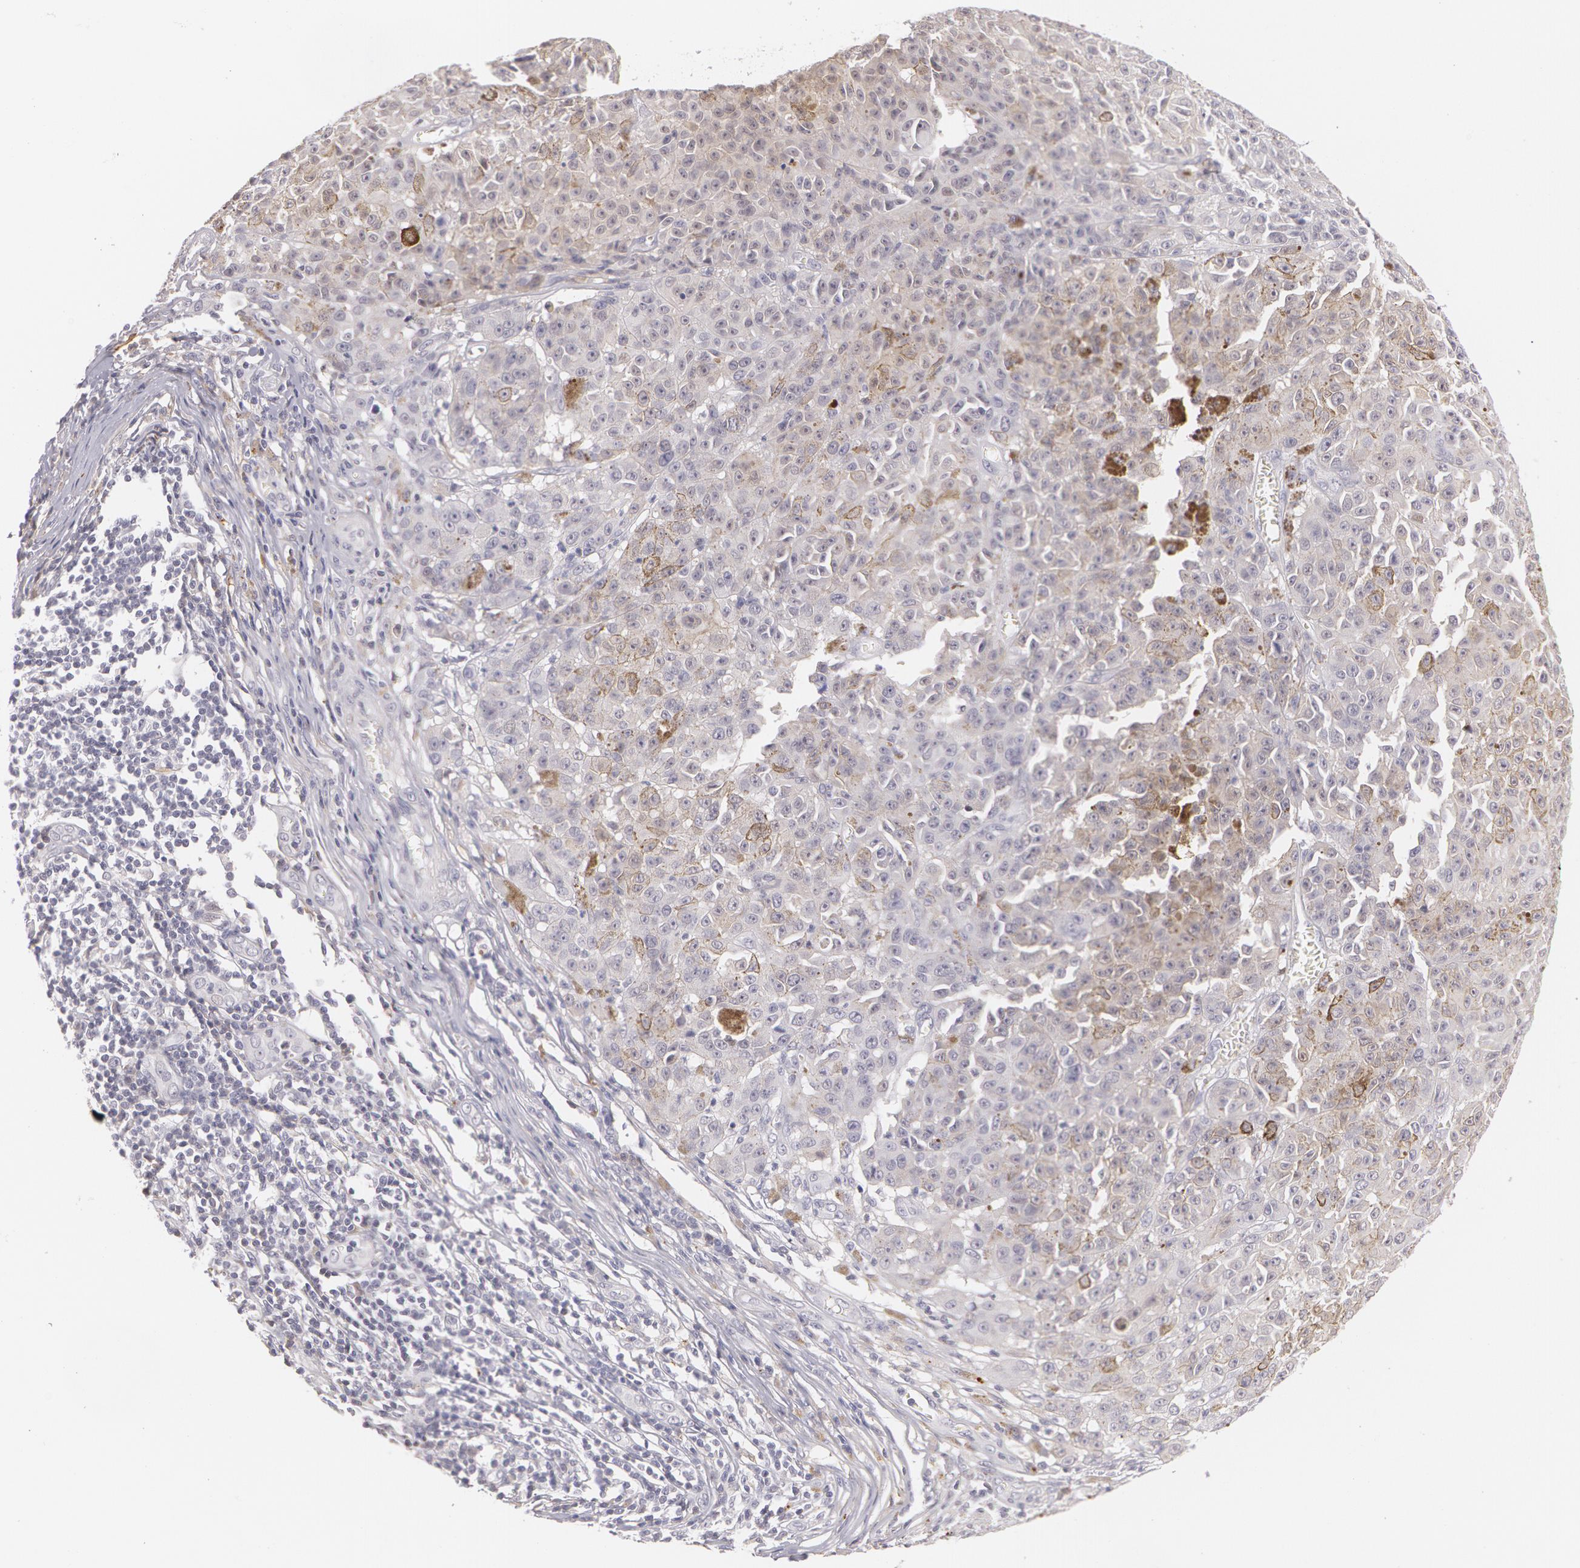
{"staining": {"intensity": "negative", "quantity": "none", "location": "none"}, "tissue": "melanoma", "cell_type": "Tumor cells", "image_type": "cancer", "snomed": [{"axis": "morphology", "description": "Malignant melanoma, NOS"}, {"axis": "topography", "description": "Skin"}], "caption": "Malignant melanoma was stained to show a protein in brown. There is no significant staining in tumor cells. The staining is performed using DAB brown chromogen with nuclei counter-stained in using hematoxylin.", "gene": "LBP", "patient": {"sex": "male", "age": 64}}